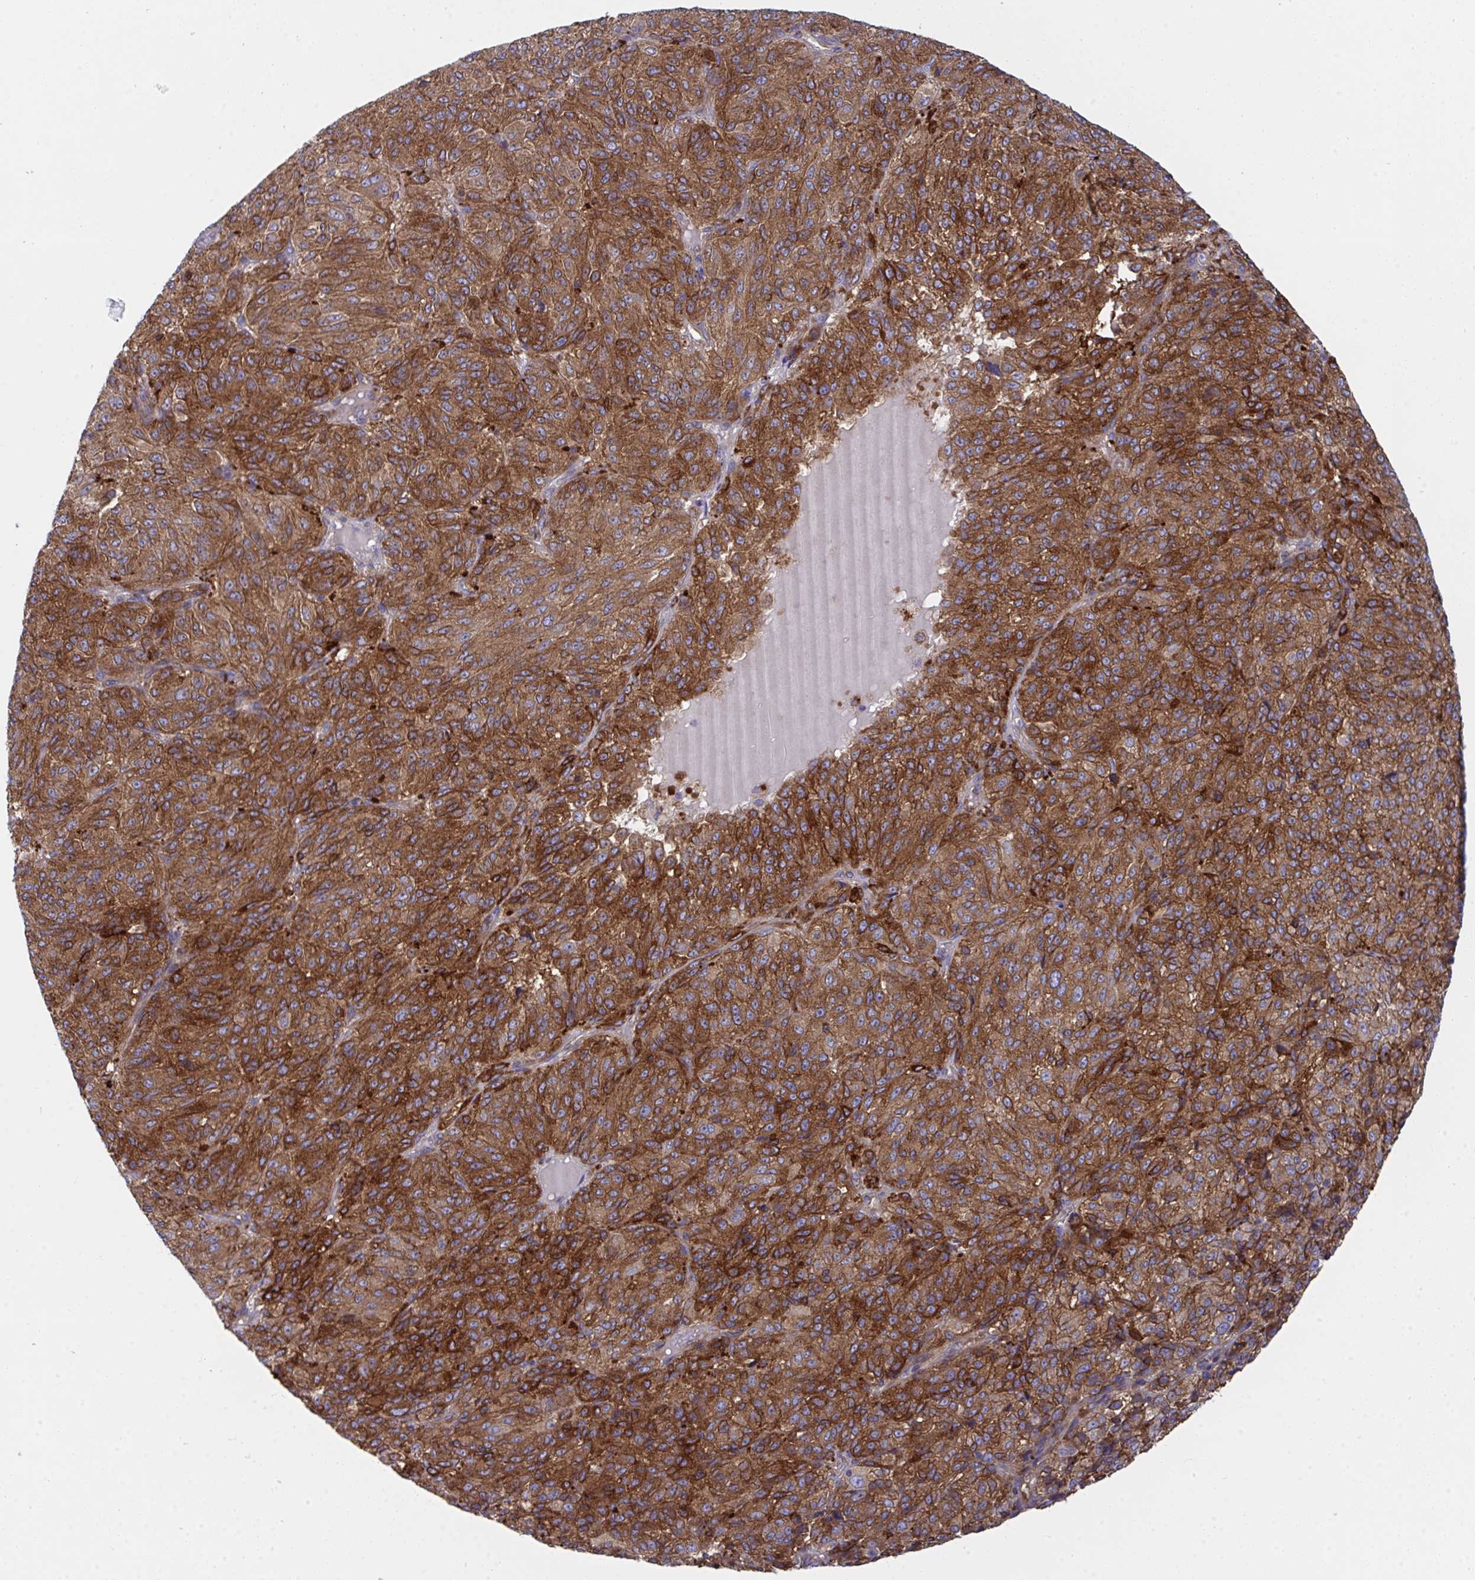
{"staining": {"intensity": "strong", "quantity": ">75%", "location": "cytoplasmic/membranous"}, "tissue": "melanoma", "cell_type": "Tumor cells", "image_type": "cancer", "snomed": [{"axis": "morphology", "description": "Malignant melanoma, Metastatic site"}, {"axis": "topography", "description": "Brain"}], "caption": "Melanoma tissue reveals strong cytoplasmic/membranous positivity in approximately >75% of tumor cells, visualized by immunohistochemistry.", "gene": "GAB1", "patient": {"sex": "female", "age": 56}}